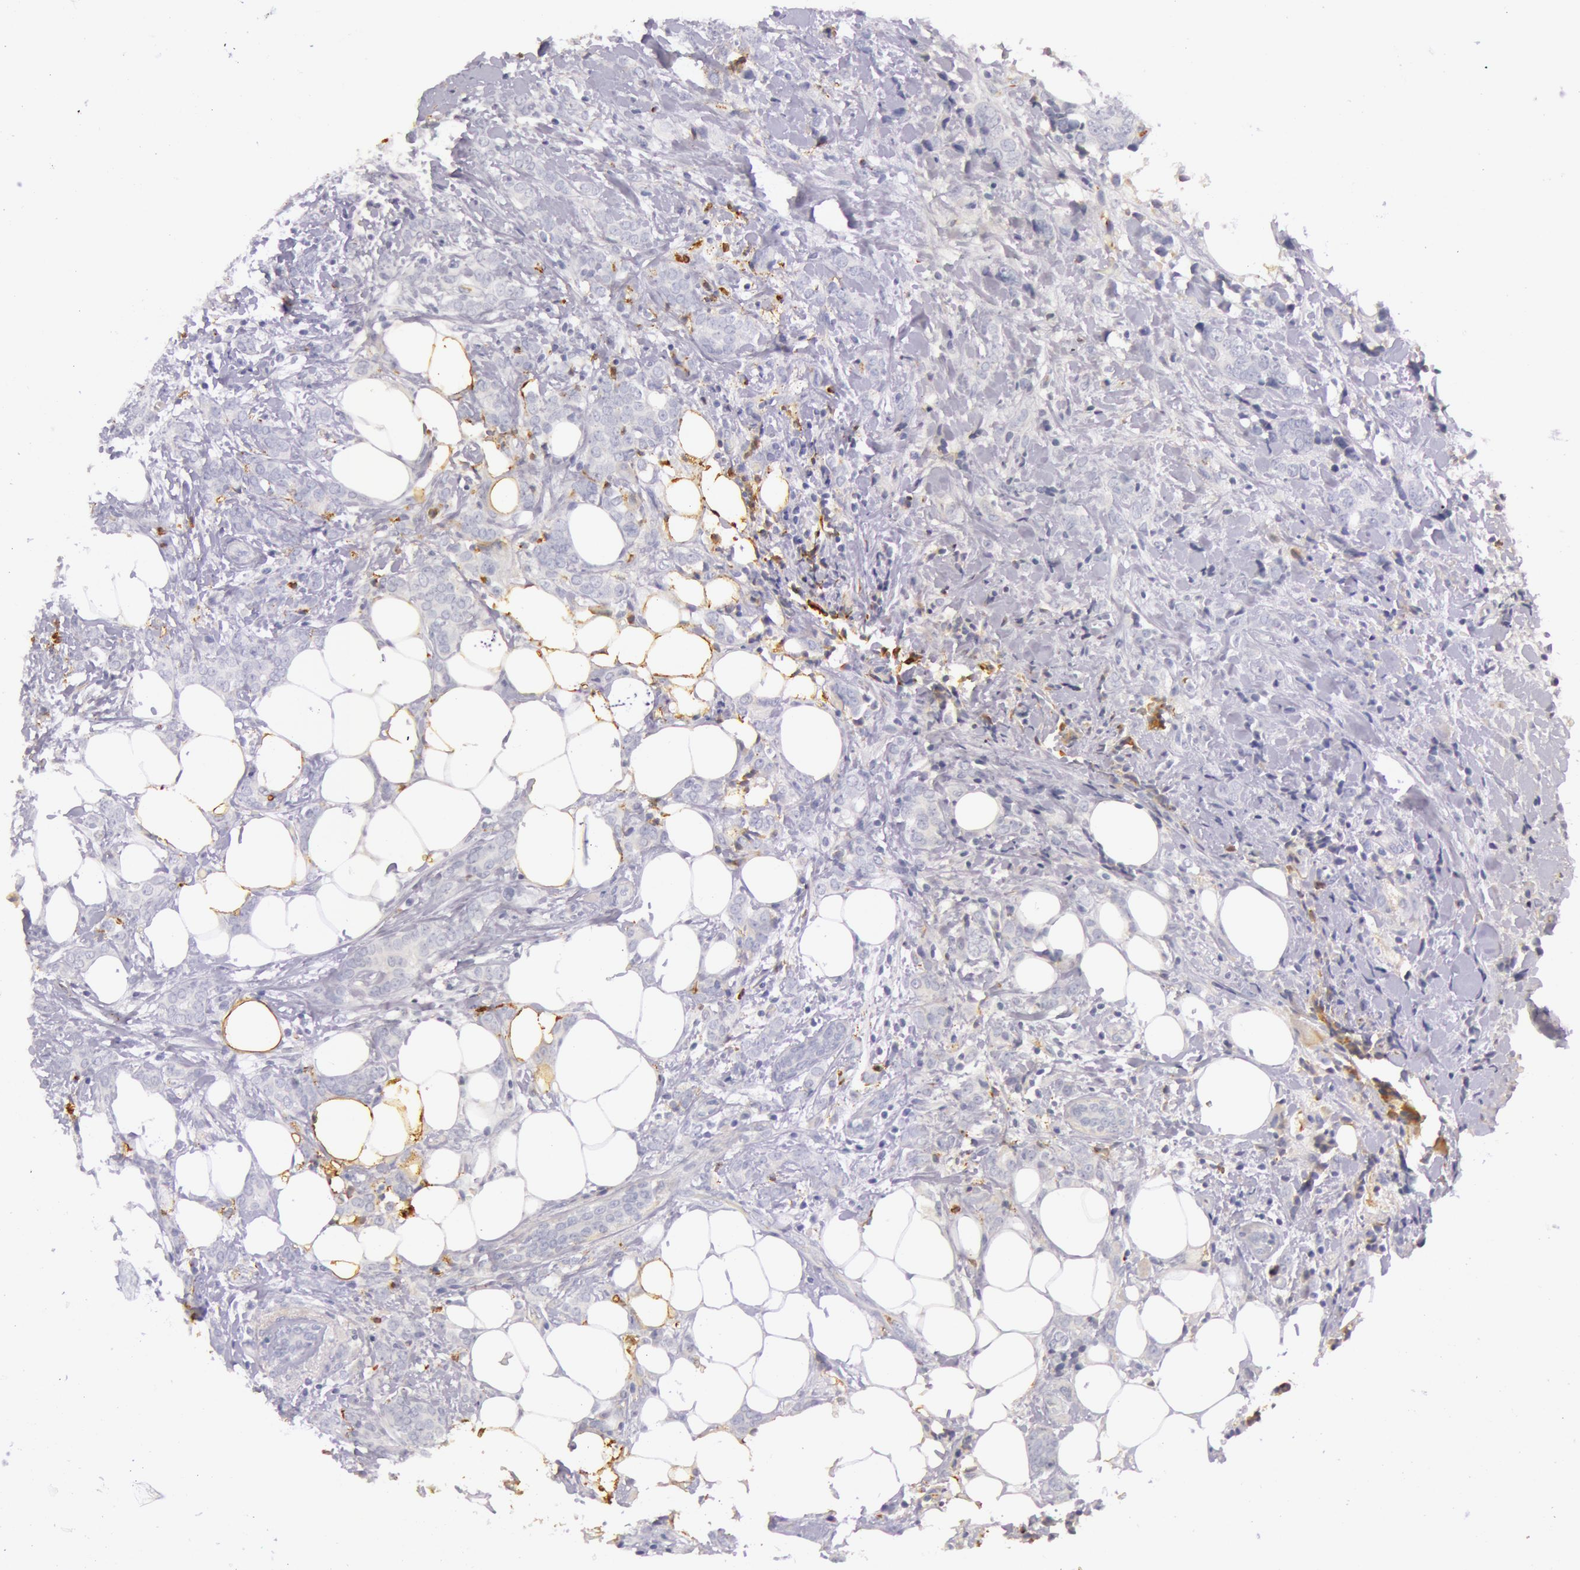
{"staining": {"intensity": "negative", "quantity": "none", "location": "none"}, "tissue": "breast cancer", "cell_type": "Tumor cells", "image_type": "cancer", "snomed": [{"axis": "morphology", "description": "Duct carcinoma"}, {"axis": "topography", "description": "Breast"}], "caption": "This is an immunohistochemistry (IHC) photomicrograph of human breast cancer. There is no positivity in tumor cells.", "gene": "C4BPA", "patient": {"sex": "female", "age": 53}}